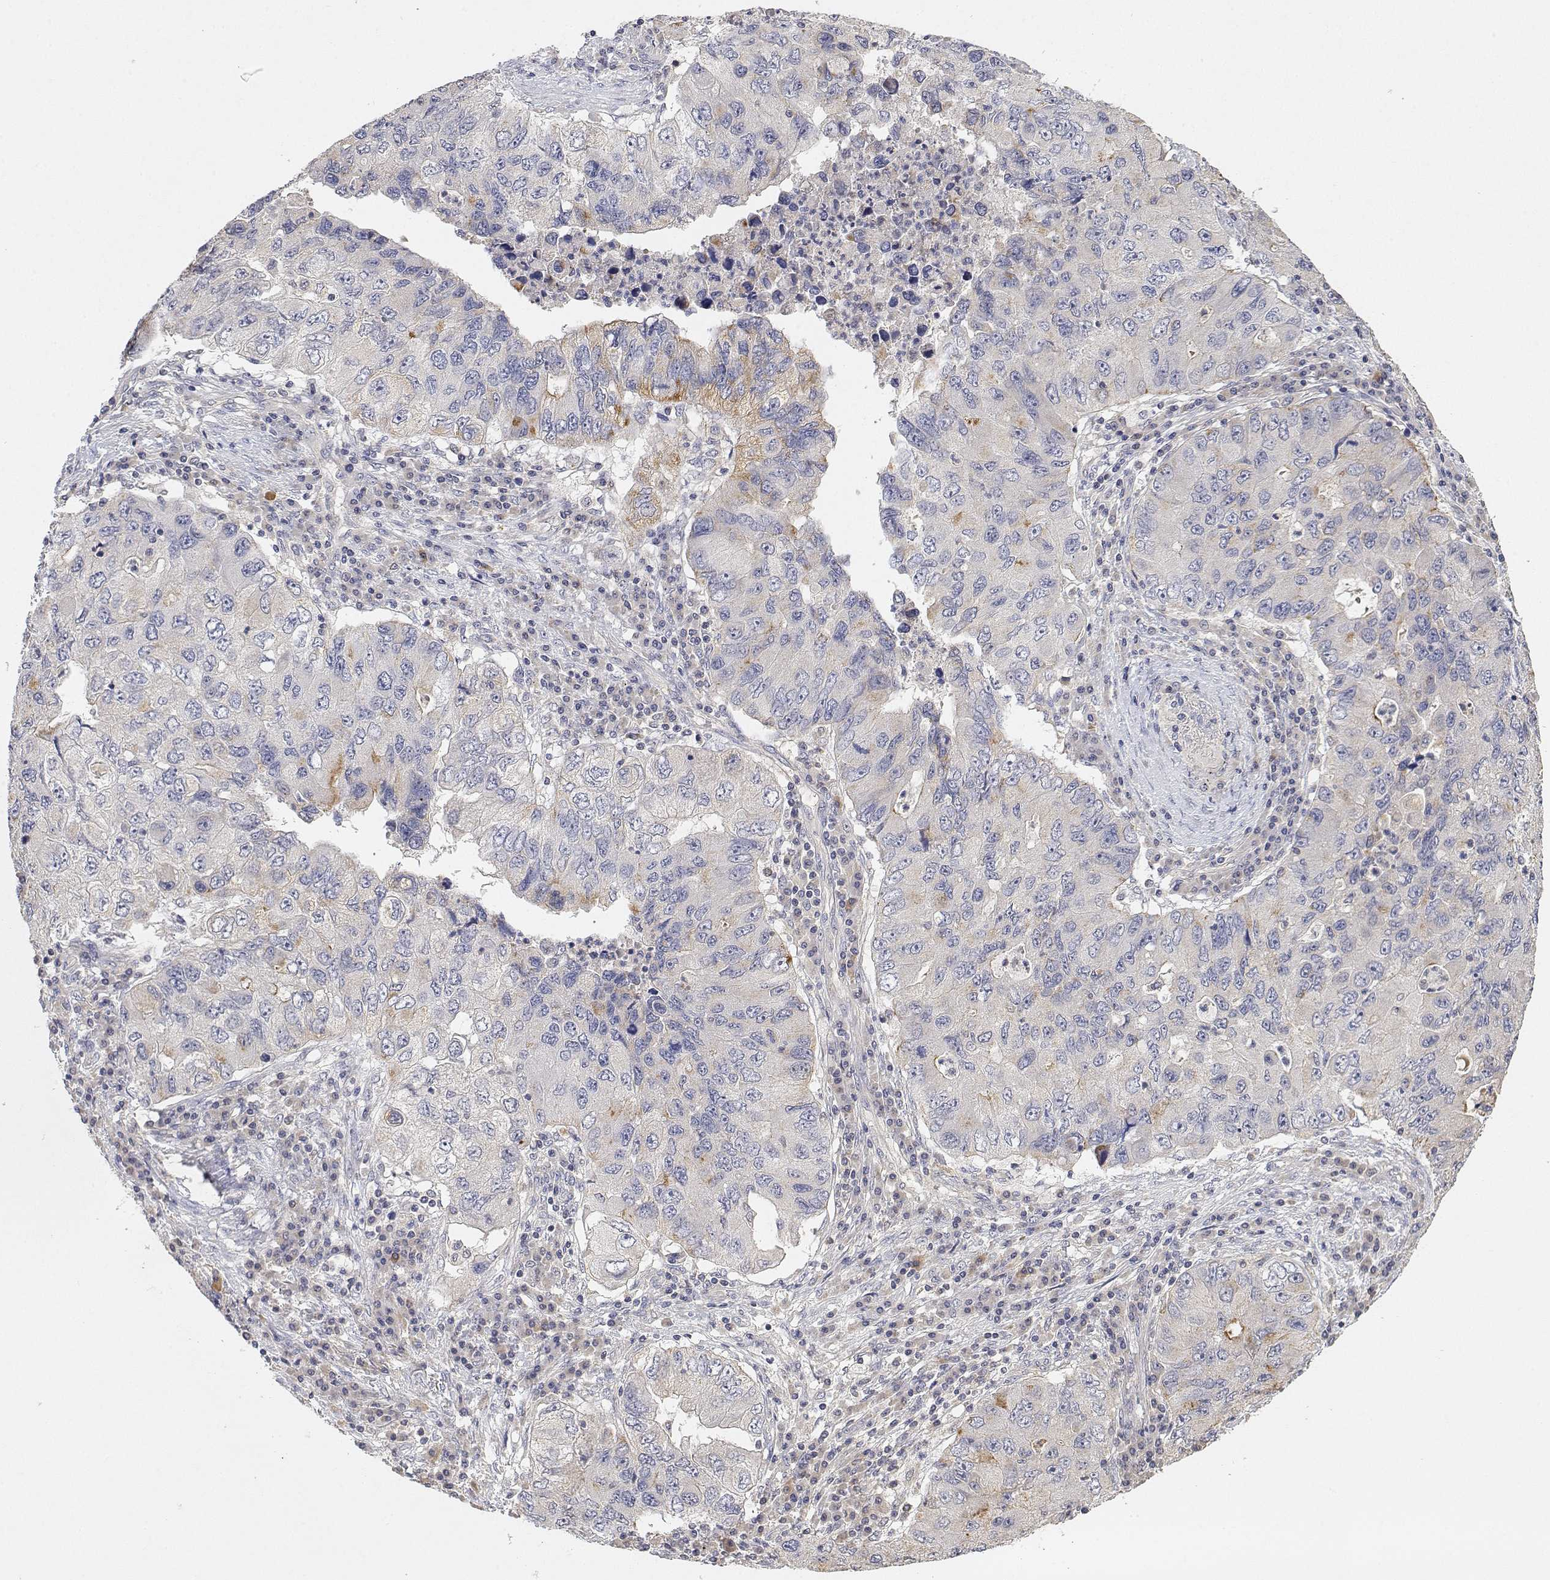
{"staining": {"intensity": "weak", "quantity": "<25%", "location": "cytoplasmic/membranous"}, "tissue": "lung cancer", "cell_type": "Tumor cells", "image_type": "cancer", "snomed": [{"axis": "morphology", "description": "Adenocarcinoma, NOS"}, {"axis": "morphology", "description": "Adenocarcinoma, metastatic, NOS"}, {"axis": "topography", "description": "Lymph node"}, {"axis": "topography", "description": "Lung"}], "caption": "Tumor cells are negative for protein expression in human lung adenocarcinoma.", "gene": "LONRF3", "patient": {"sex": "female", "age": 54}}